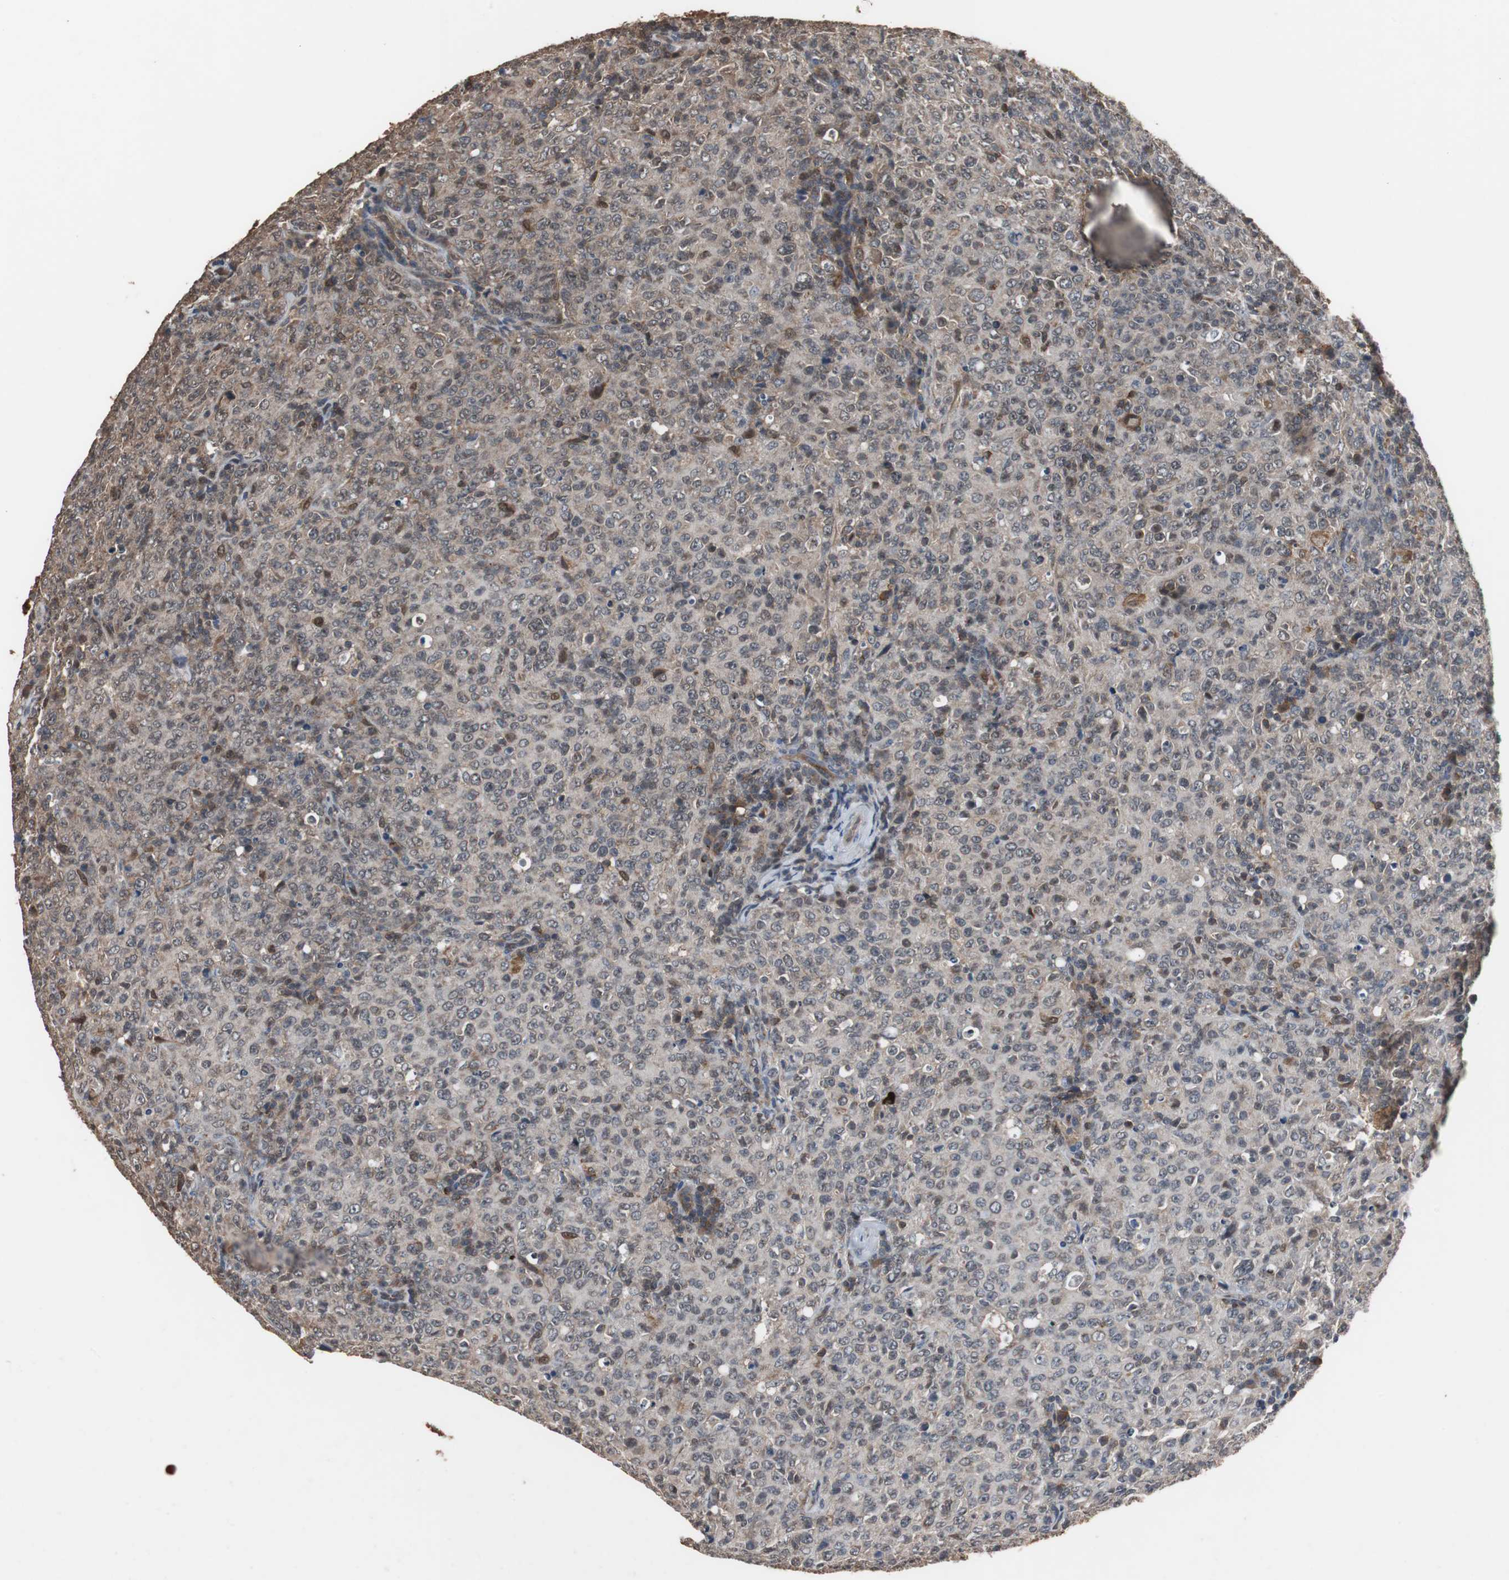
{"staining": {"intensity": "weak", "quantity": "25%-75%", "location": "cytoplasmic/membranous,nuclear"}, "tissue": "lymphoma", "cell_type": "Tumor cells", "image_type": "cancer", "snomed": [{"axis": "morphology", "description": "Malignant lymphoma, non-Hodgkin's type, High grade"}, {"axis": "topography", "description": "Tonsil"}], "caption": "Lymphoma stained with a protein marker demonstrates weak staining in tumor cells.", "gene": "NDRG1", "patient": {"sex": "female", "age": 36}}